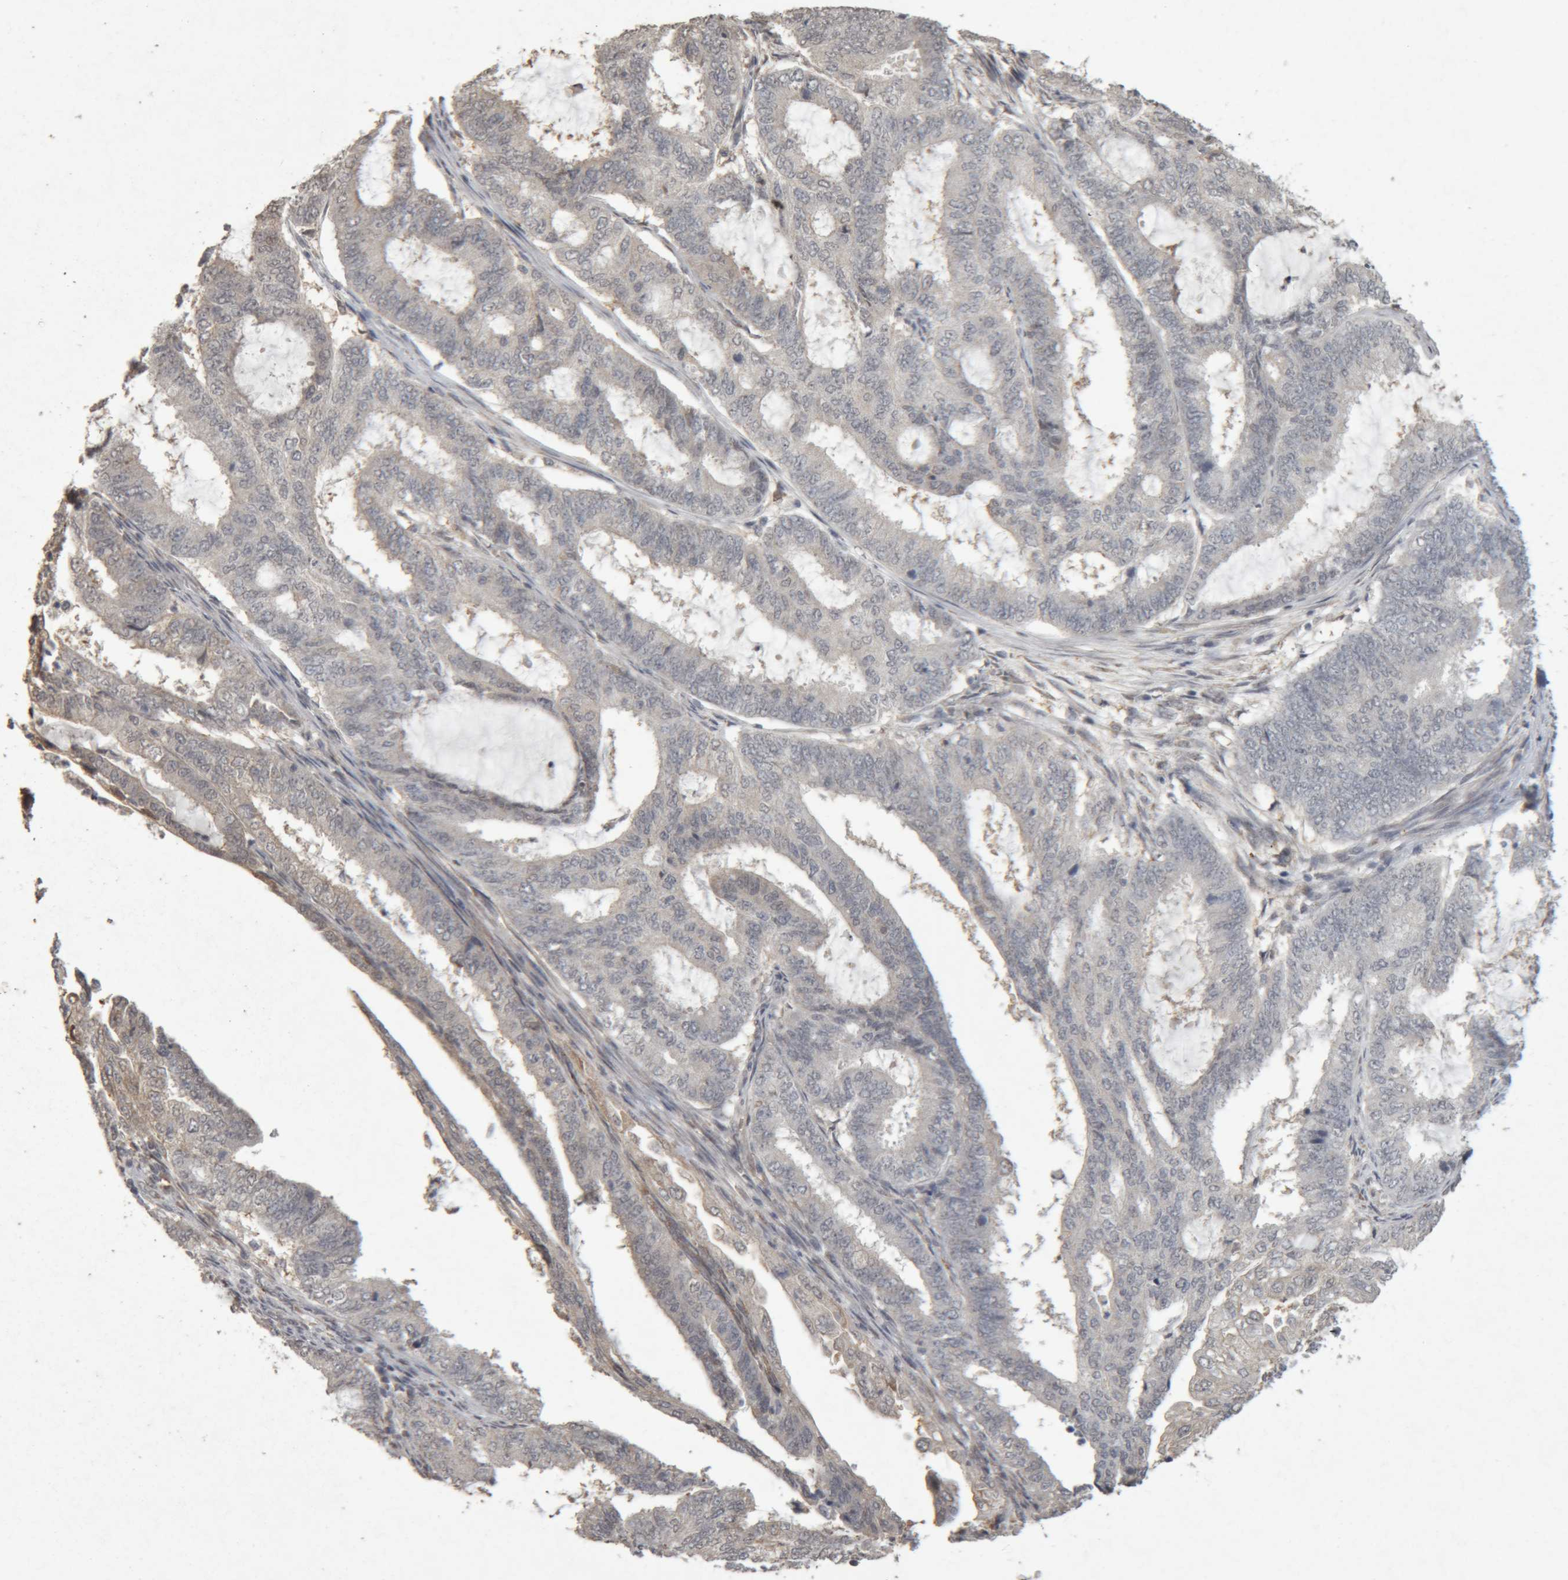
{"staining": {"intensity": "negative", "quantity": "none", "location": "none"}, "tissue": "endometrial cancer", "cell_type": "Tumor cells", "image_type": "cancer", "snomed": [{"axis": "morphology", "description": "Adenocarcinoma, NOS"}, {"axis": "topography", "description": "Endometrium"}], "caption": "This is an immunohistochemistry (IHC) micrograph of endometrial cancer (adenocarcinoma). There is no staining in tumor cells.", "gene": "MEP1A", "patient": {"sex": "female", "age": 51}}